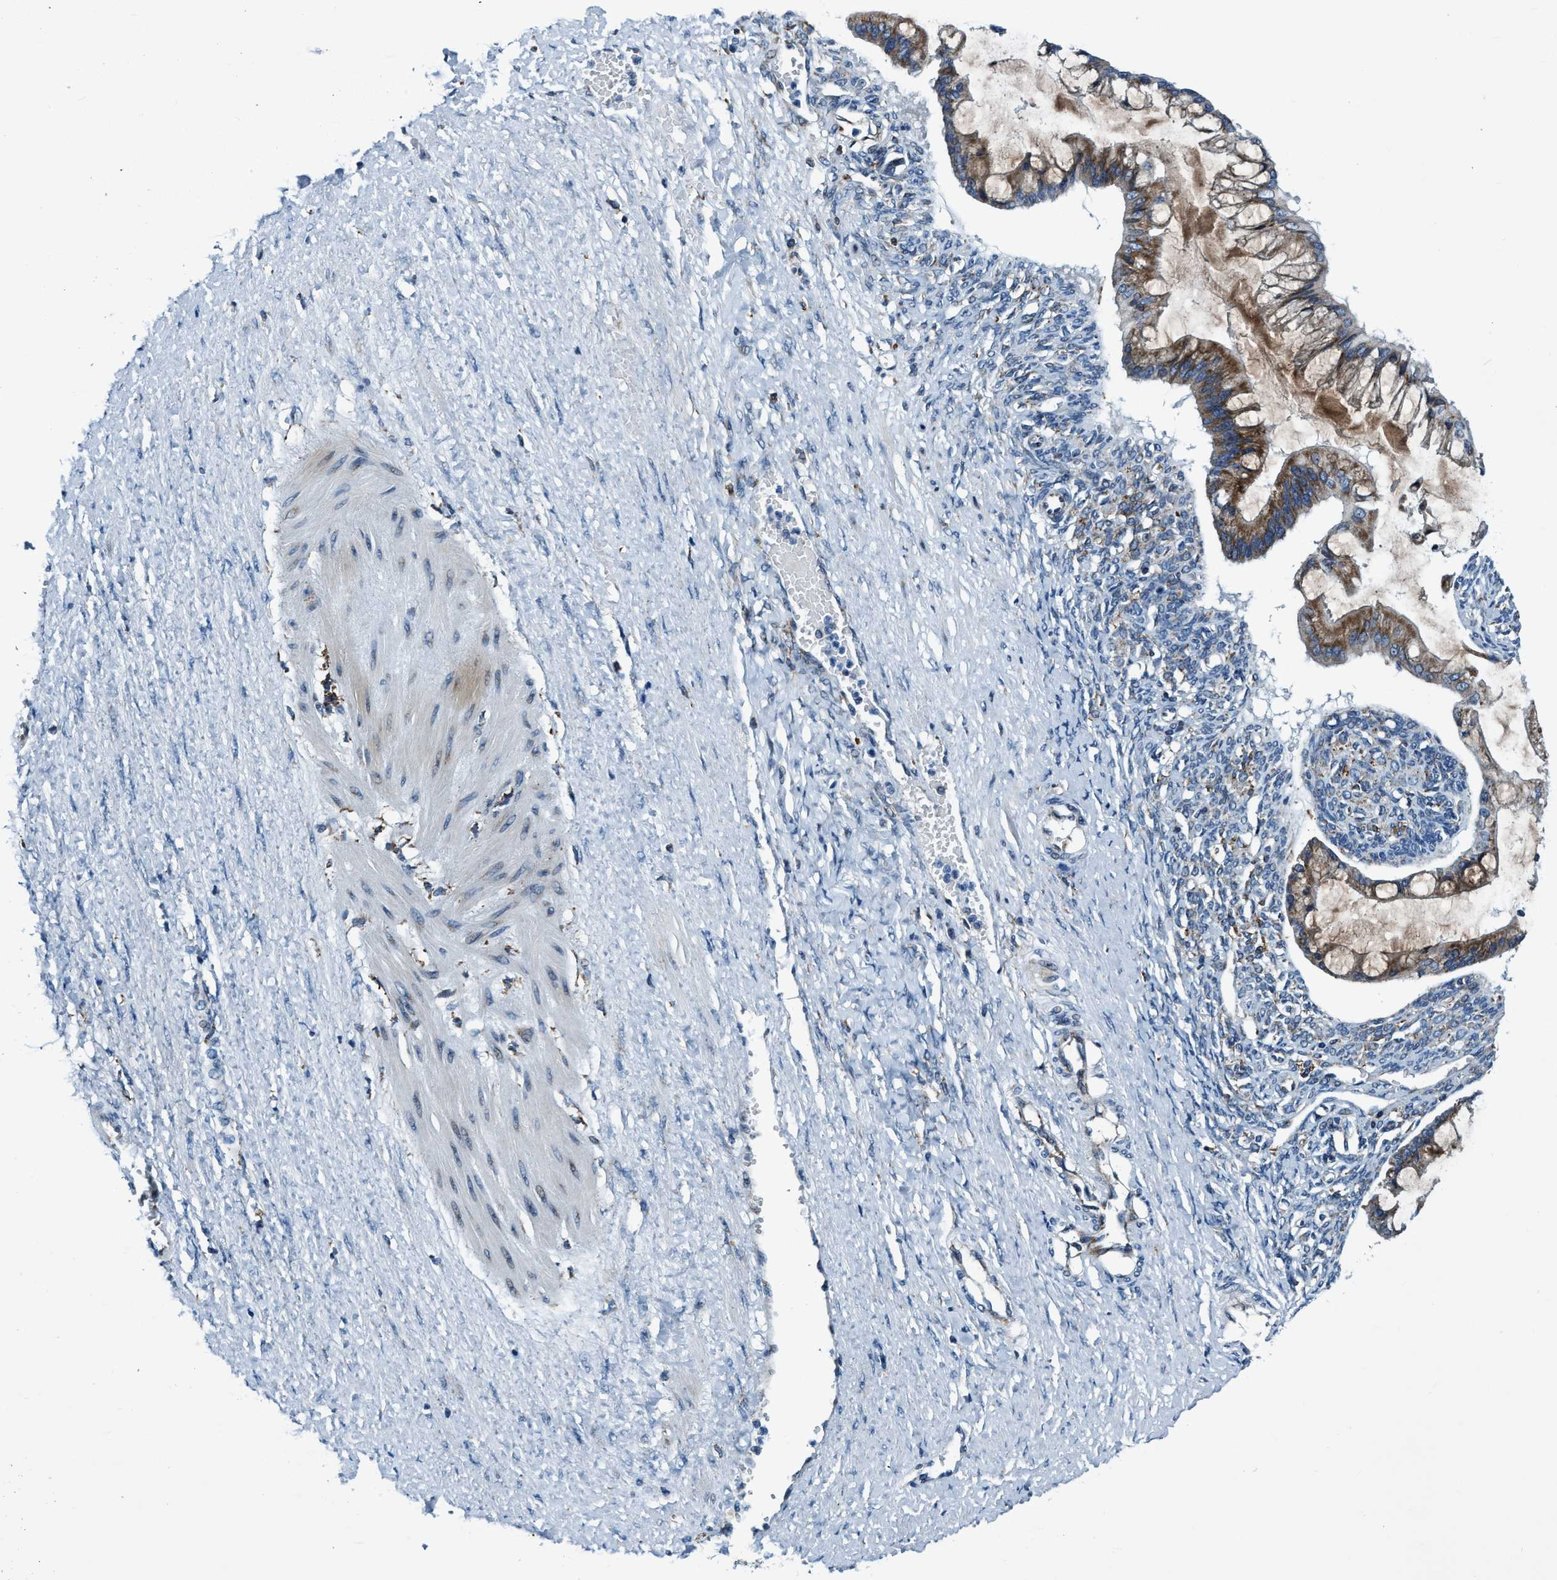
{"staining": {"intensity": "moderate", "quantity": "25%-75%", "location": "cytoplasmic/membranous"}, "tissue": "ovarian cancer", "cell_type": "Tumor cells", "image_type": "cancer", "snomed": [{"axis": "morphology", "description": "Cystadenocarcinoma, mucinous, NOS"}, {"axis": "topography", "description": "Ovary"}], "caption": "This is a photomicrograph of immunohistochemistry (IHC) staining of mucinous cystadenocarcinoma (ovarian), which shows moderate positivity in the cytoplasmic/membranous of tumor cells.", "gene": "ARMC9", "patient": {"sex": "female", "age": 73}}